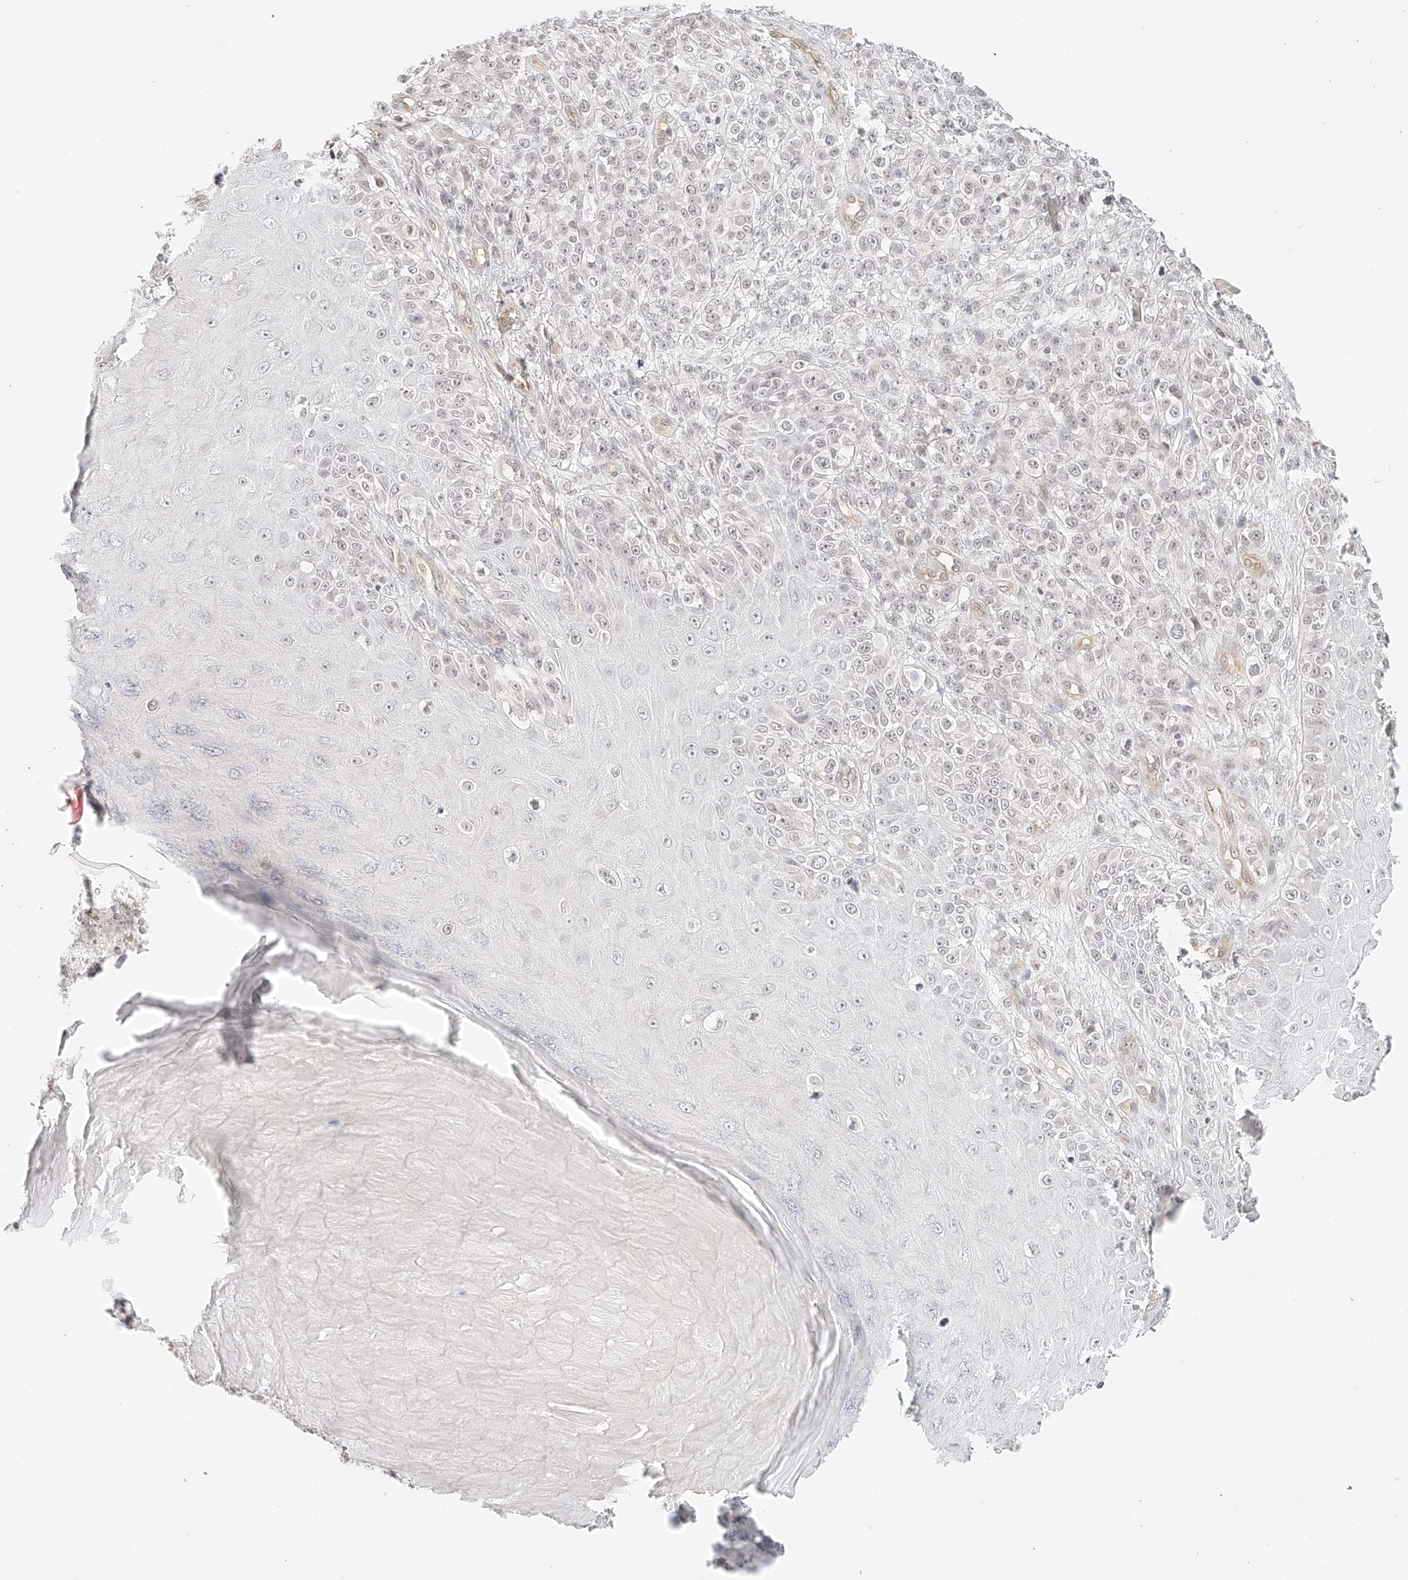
{"staining": {"intensity": "negative", "quantity": "none", "location": "none"}, "tissue": "melanoma", "cell_type": "Tumor cells", "image_type": "cancer", "snomed": [{"axis": "morphology", "description": "Malignant melanoma, NOS"}, {"axis": "topography", "description": "Skin"}], "caption": "Malignant melanoma stained for a protein using immunohistochemistry (IHC) displays no positivity tumor cells.", "gene": "ZFP69", "patient": {"sex": "female", "age": 55}}